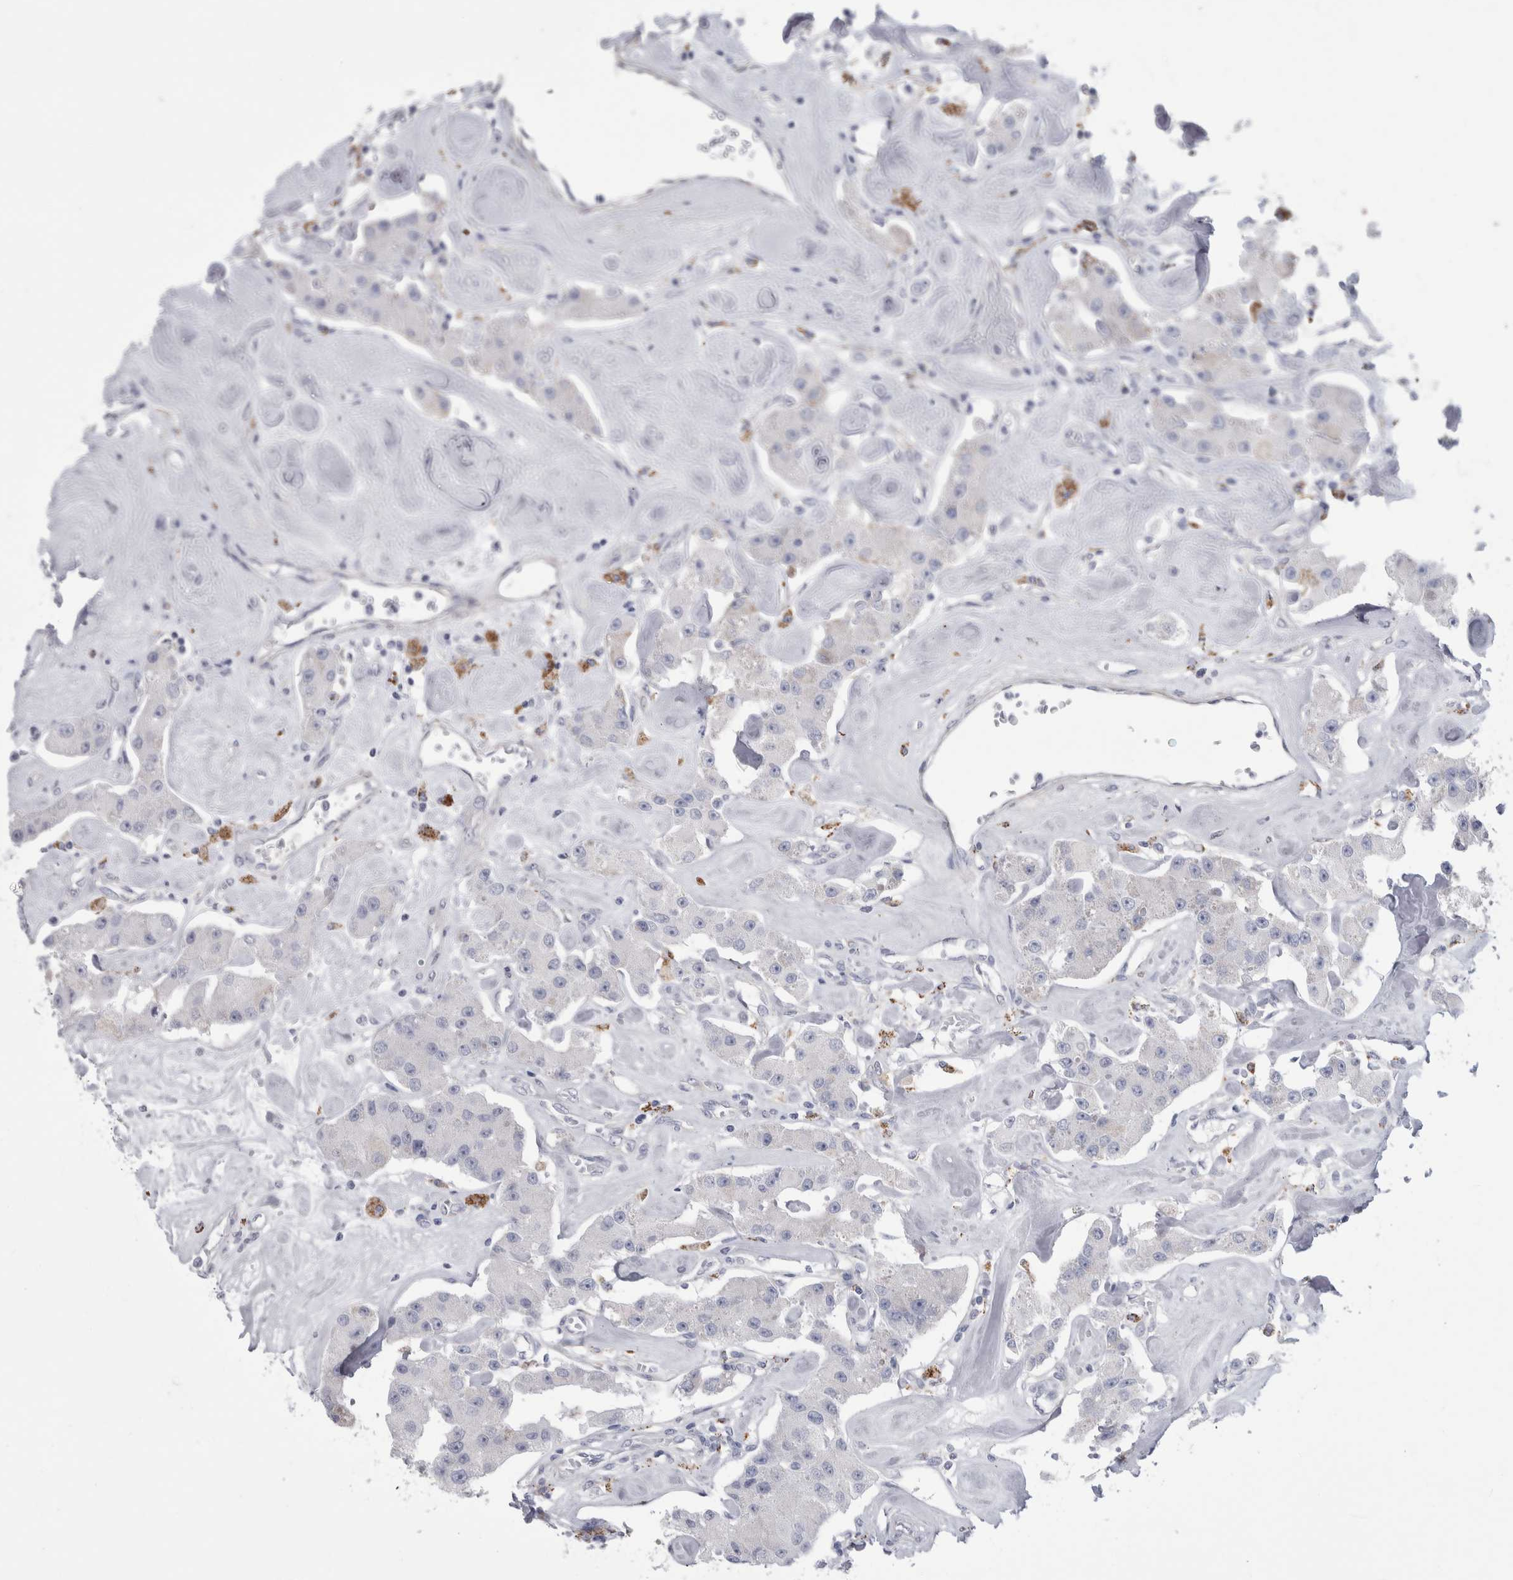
{"staining": {"intensity": "weak", "quantity": "<25%", "location": "cytoplasmic/membranous"}, "tissue": "carcinoid", "cell_type": "Tumor cells", "image_type": "cancer", "snomed": [{"axis": "morphology", "description": "Carcinoid, malignant, NOS"}, {"axis": "topography", "description": "Pancreas"}], "caption": "Tumor cells are negative for protein expression in human carcinoid.", "gene": "GATM", "patient": {"sex": "male", "age": 41}}